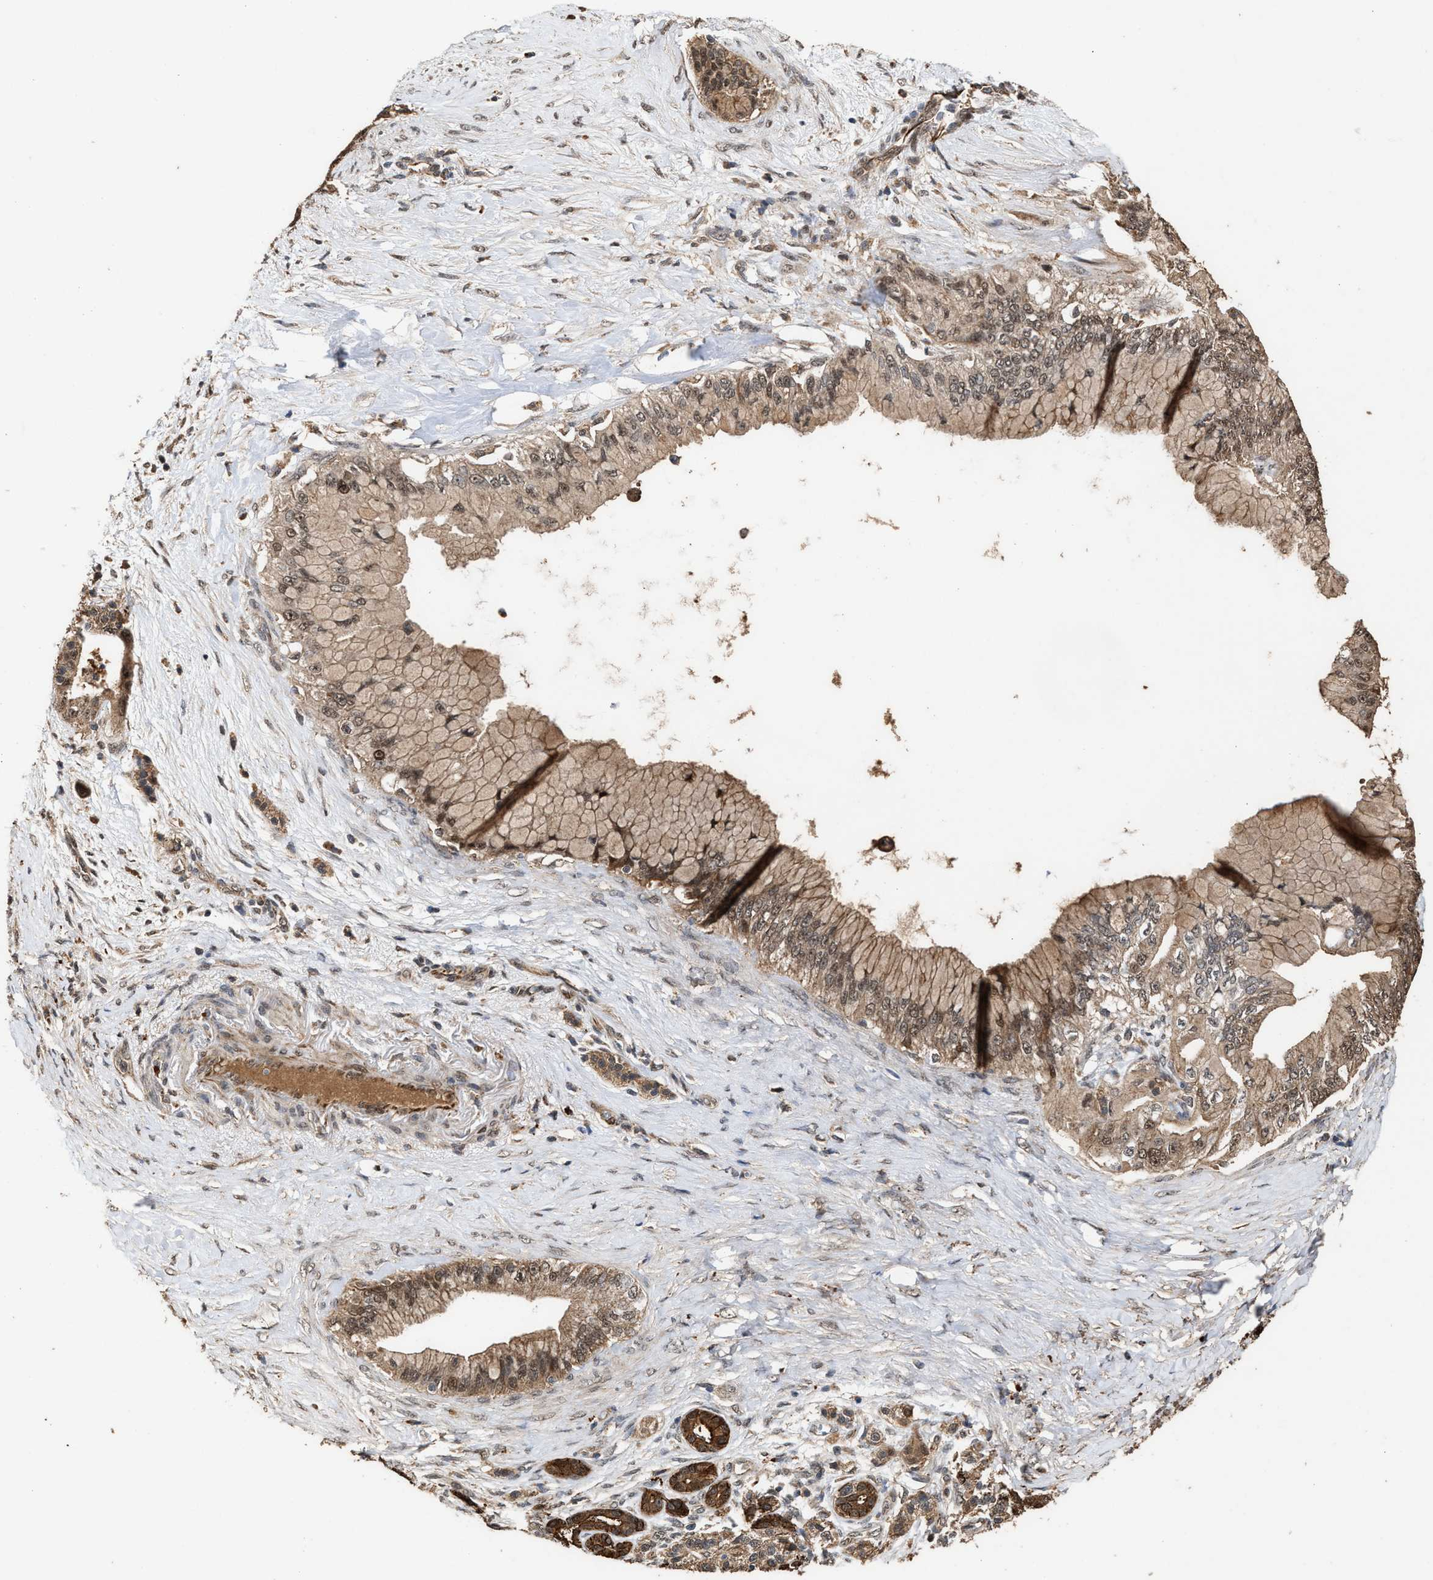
{"staining": {"intensity": "moderate", "quantity": ">75%", "location": "cytoplasmic/membranous,nuclear"}, "tissue": "pancreatic cancer", "cell_type": "Tumor cells", "image_type": "cancer", "snomed": [{"axis": "morphology", "description": "Adenocarcinoma, NOS"}, {"axis": "topography", "description": "Pancreas"}], "caption": "Immunohistochemistry (IHC) micrograph of neoplastic tissue: adenocarcinoma (pancreatic) stained using immunohistochemistry exhibits medium levels of moderate protein expression localized specifically in the cytoplasmic/membranous and nuclear of tumor cells, appearing as a cytoplasmic/membranous and nuclear brown color.", "gene": "ZNHIT6", "patient": {"sex": "male", "age": 59}}